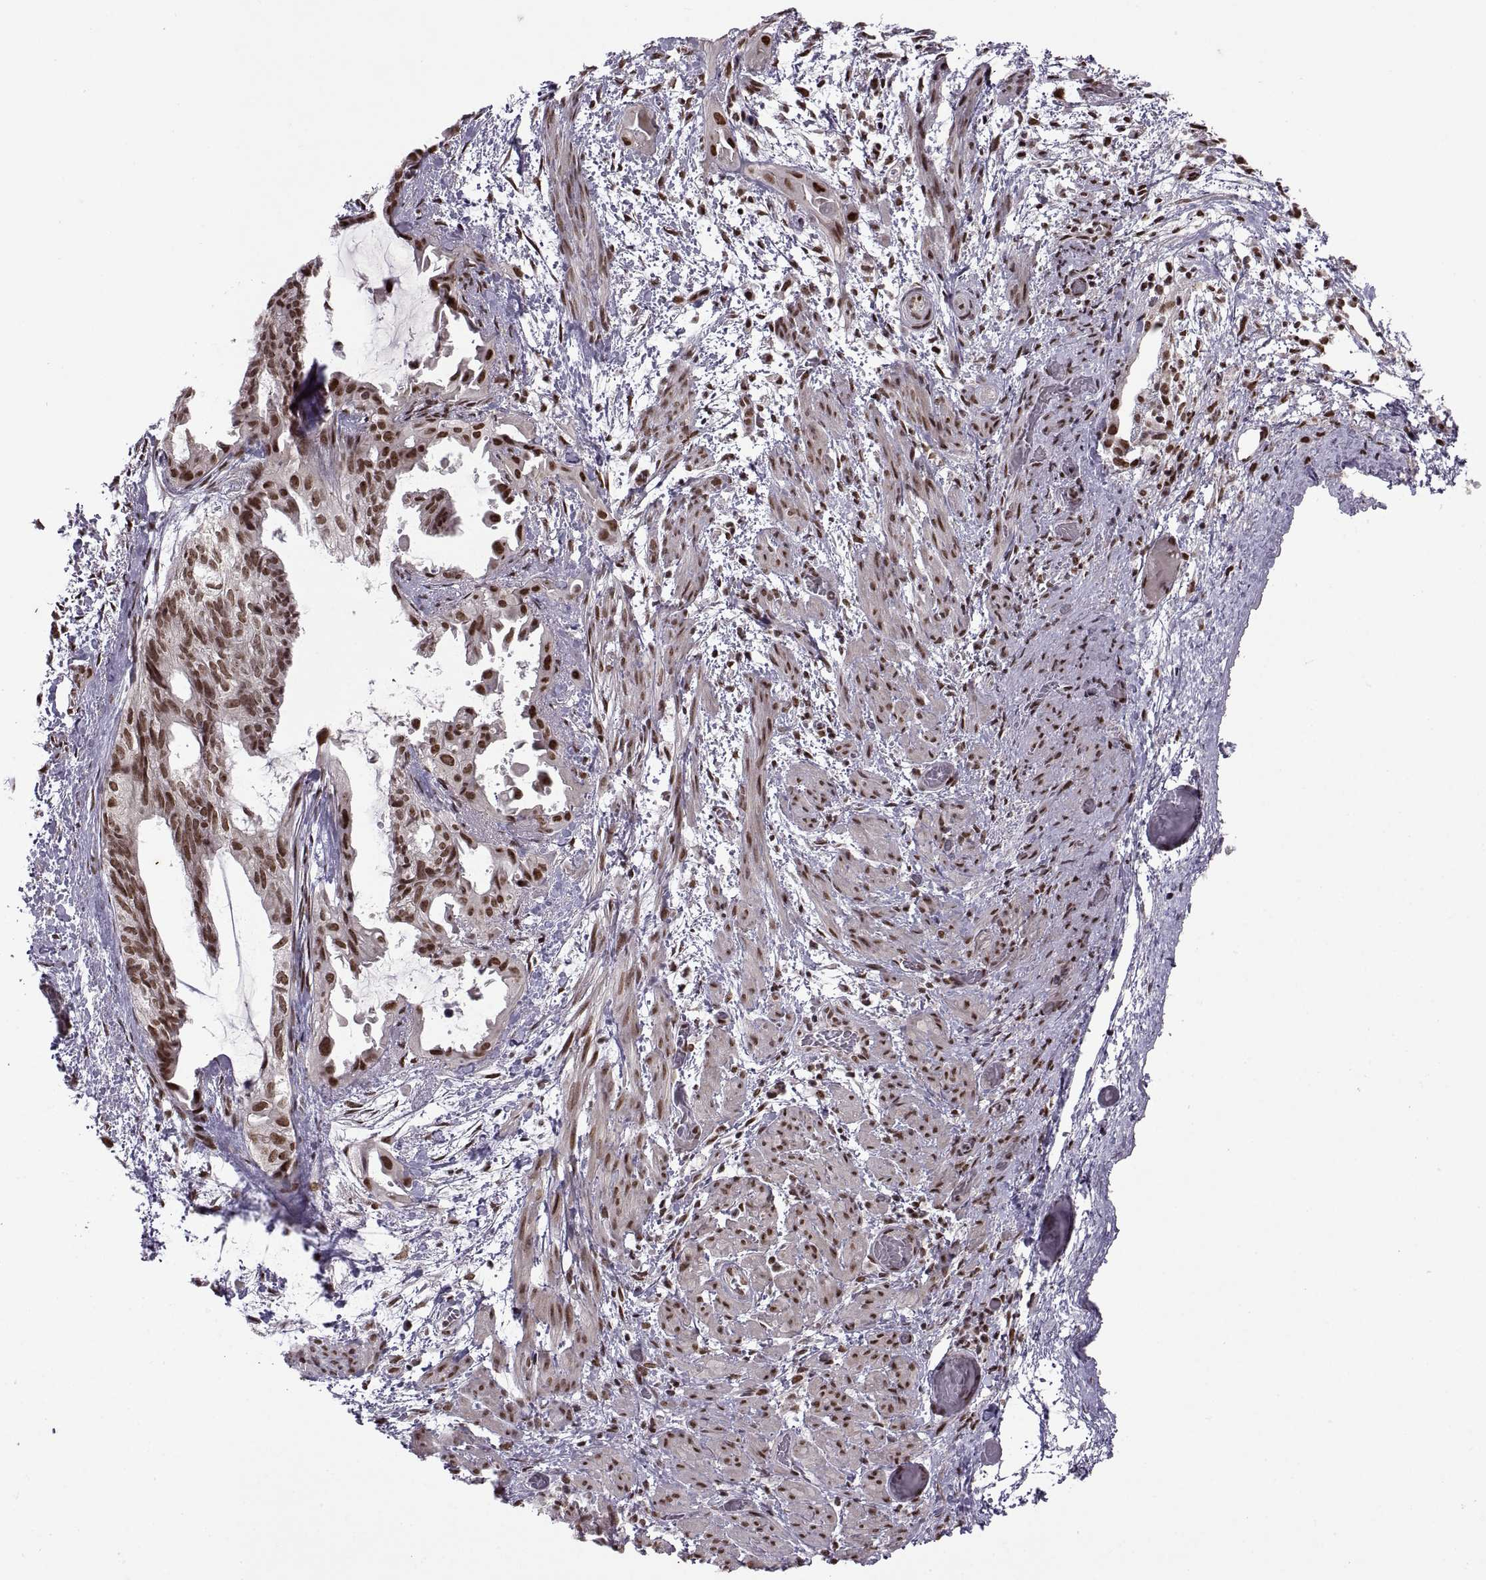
{"staining": {"intensity": "strong", "quantity": ">75%", "location": "nuclear"}, "tissue": "endometrial cancer", "cell_type": "Tumor cells", "image_type": "cancer", "snomed": [{"axis": "morphology", "description": "Adenocarcinoma, NOS"}, {"axis": "topography", "description": "Endometrium"}], "caption": "DAB (3,3'-diaminobenzidine) immunohistochemical staining of endometrial adenocarcinoma demonstrates strong nuclear protein positivity in about >75% of tumor cells.", "gene": "MT1E", "patient": {"sex": "female", "age": 86}}